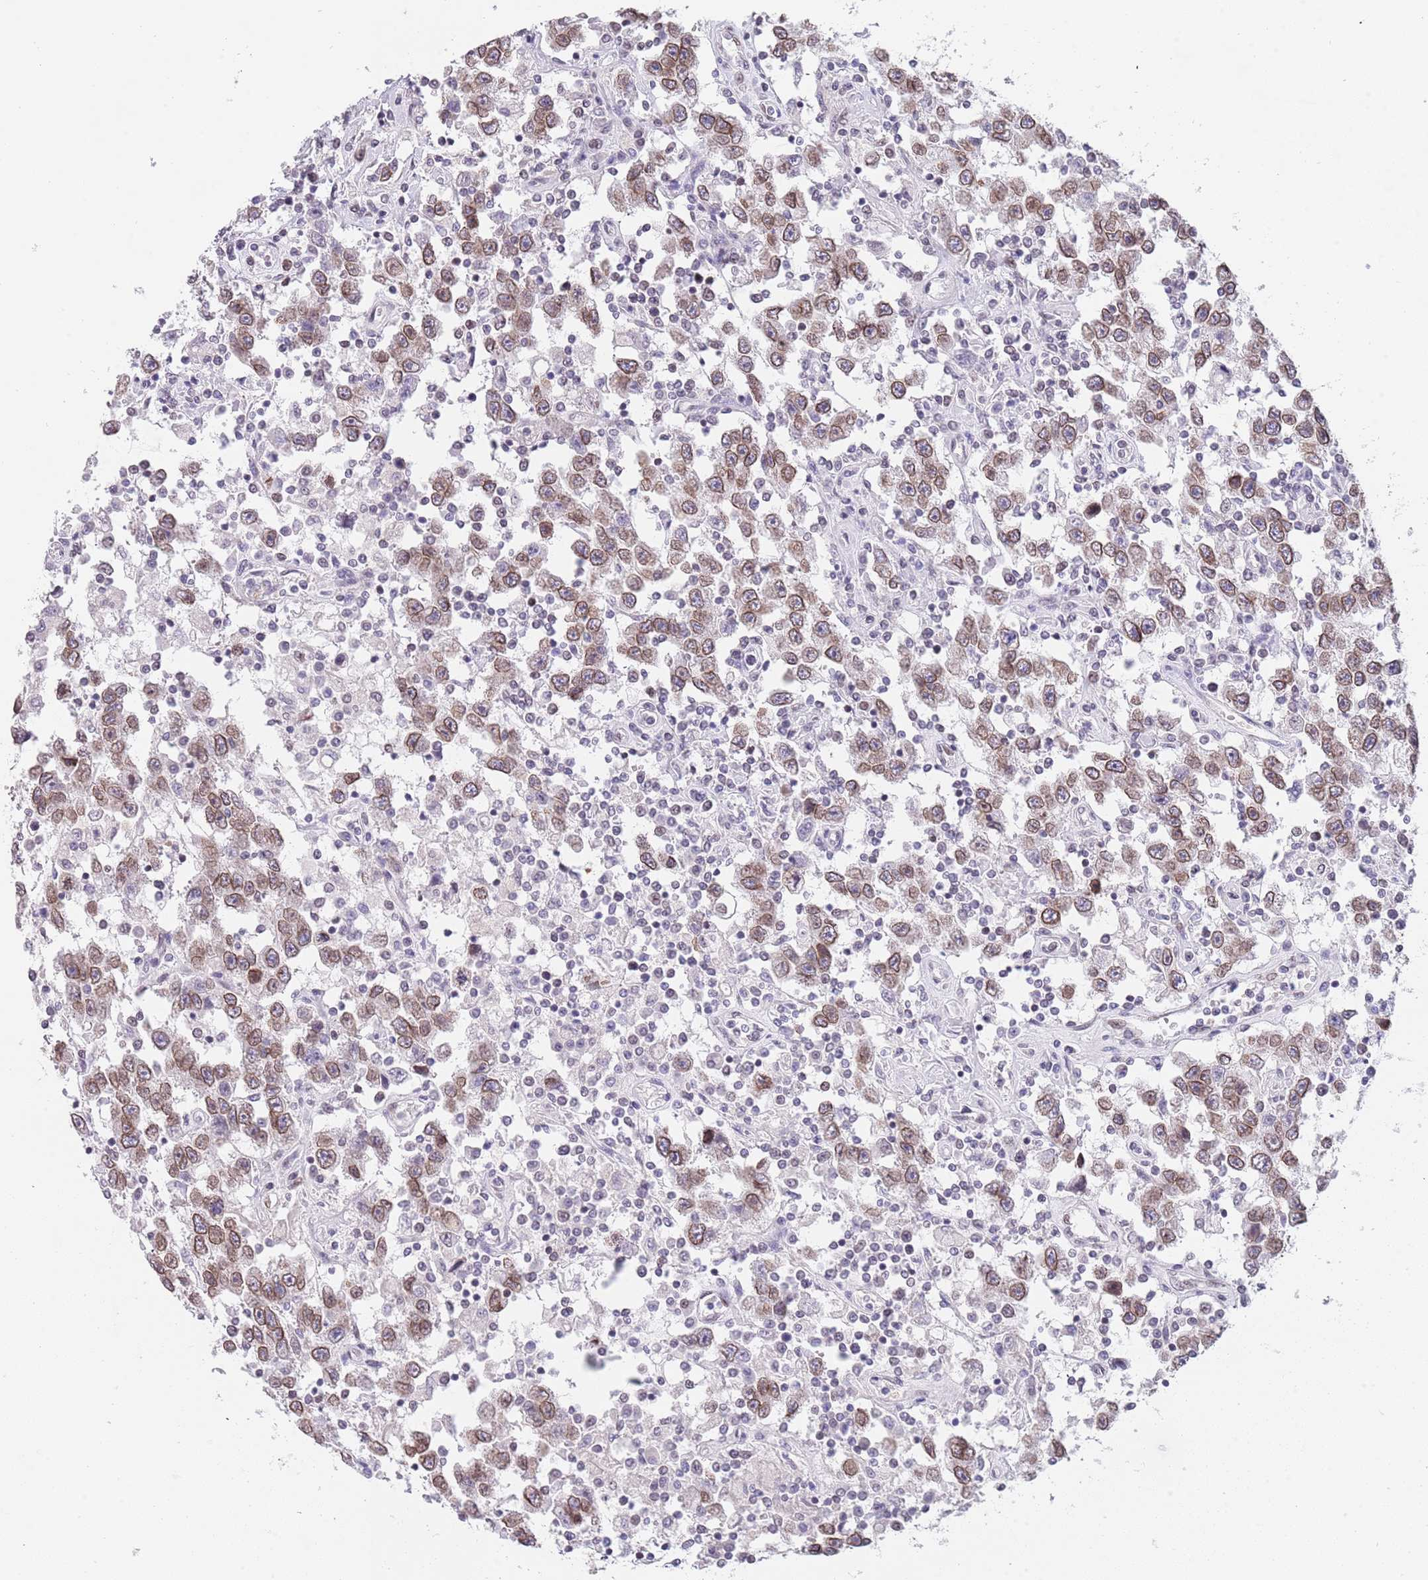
{"staining": {"intensity": "moderate", "quantity": ">75%", "location": "cytoplasmic/membranous,nuclear"}, "tissue": "testis cancer", "cell_type": "Tumor cells", "image_type": "cancer", "snomed": [{"axis": "morphology", "description": "Seminoma, NOS"}, {"axis": "topography", "description": "Testis"}], "caption": "DAB immunohistochemical staining of testis cancer demonstrates moderate cytoplasmic/membranous and nuclear protein staining in about >75% of tumor cells.", "gene": "KLHDC2", "patient": {"sex": "male", "age": 41}}